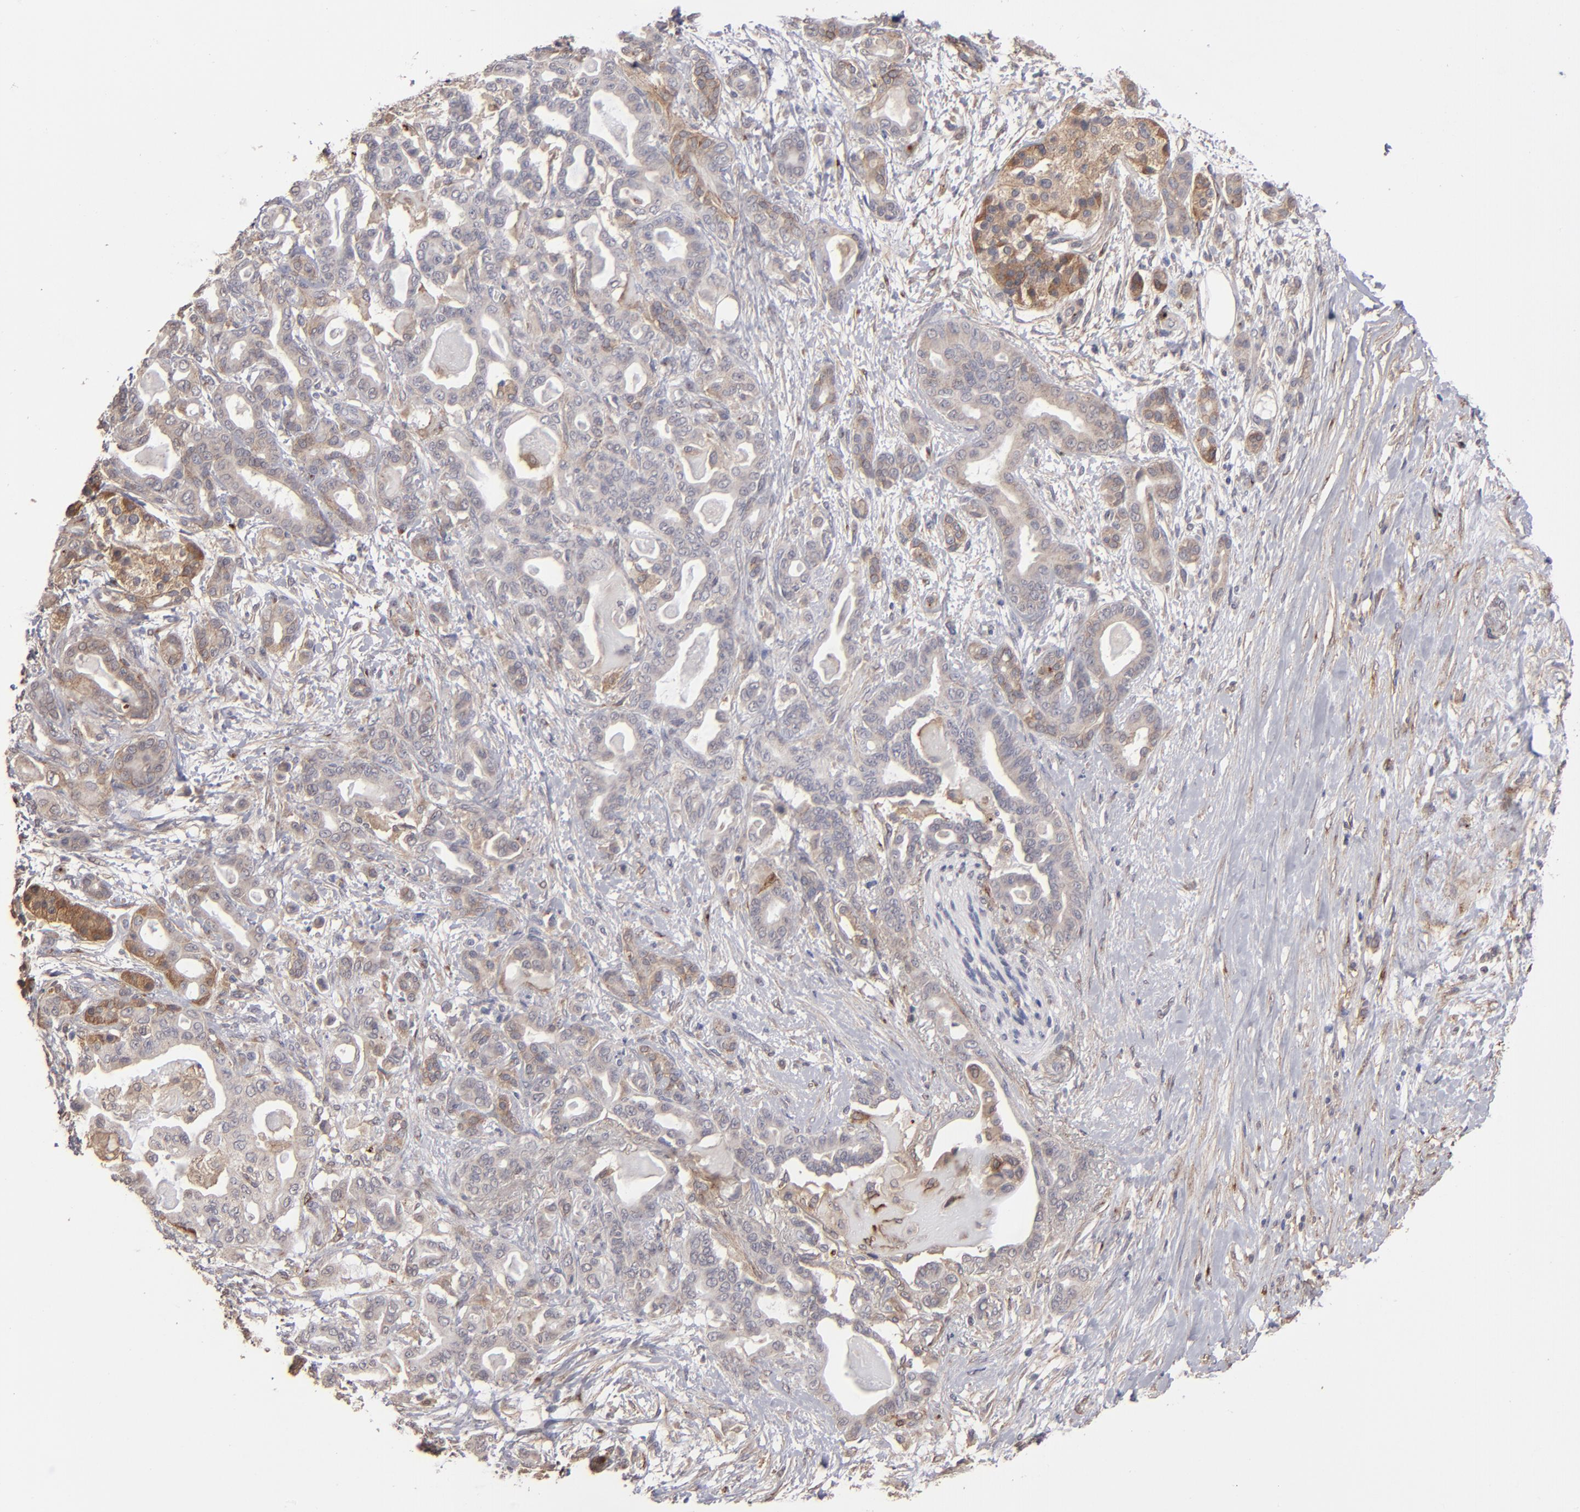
{"staining": {"intensity": "weak", "quantity": "25%-75%", "location": "cytoplasmic/membranous"}, "tissue": "pancreatic cancer", "cell_type": "Tumor cells", "image_type": "cancer", "snomed": [{"axis": "morphology", "description": "Adenocarcinoma, NOS"}, {"axis": "topography", "description": "Pancreas"}], "caption": "Immunohistochemistry (IHC) of human pancreatic cancer (adenocarcinoma) reveals low levels of weak cytoplasmic/membranous staining in about 25%-75% of tumor cells. (IHC, brightfield microscopy, high magnification).", "gene": "ITGB5", "patient": {"sex": "male", "age": 63}}